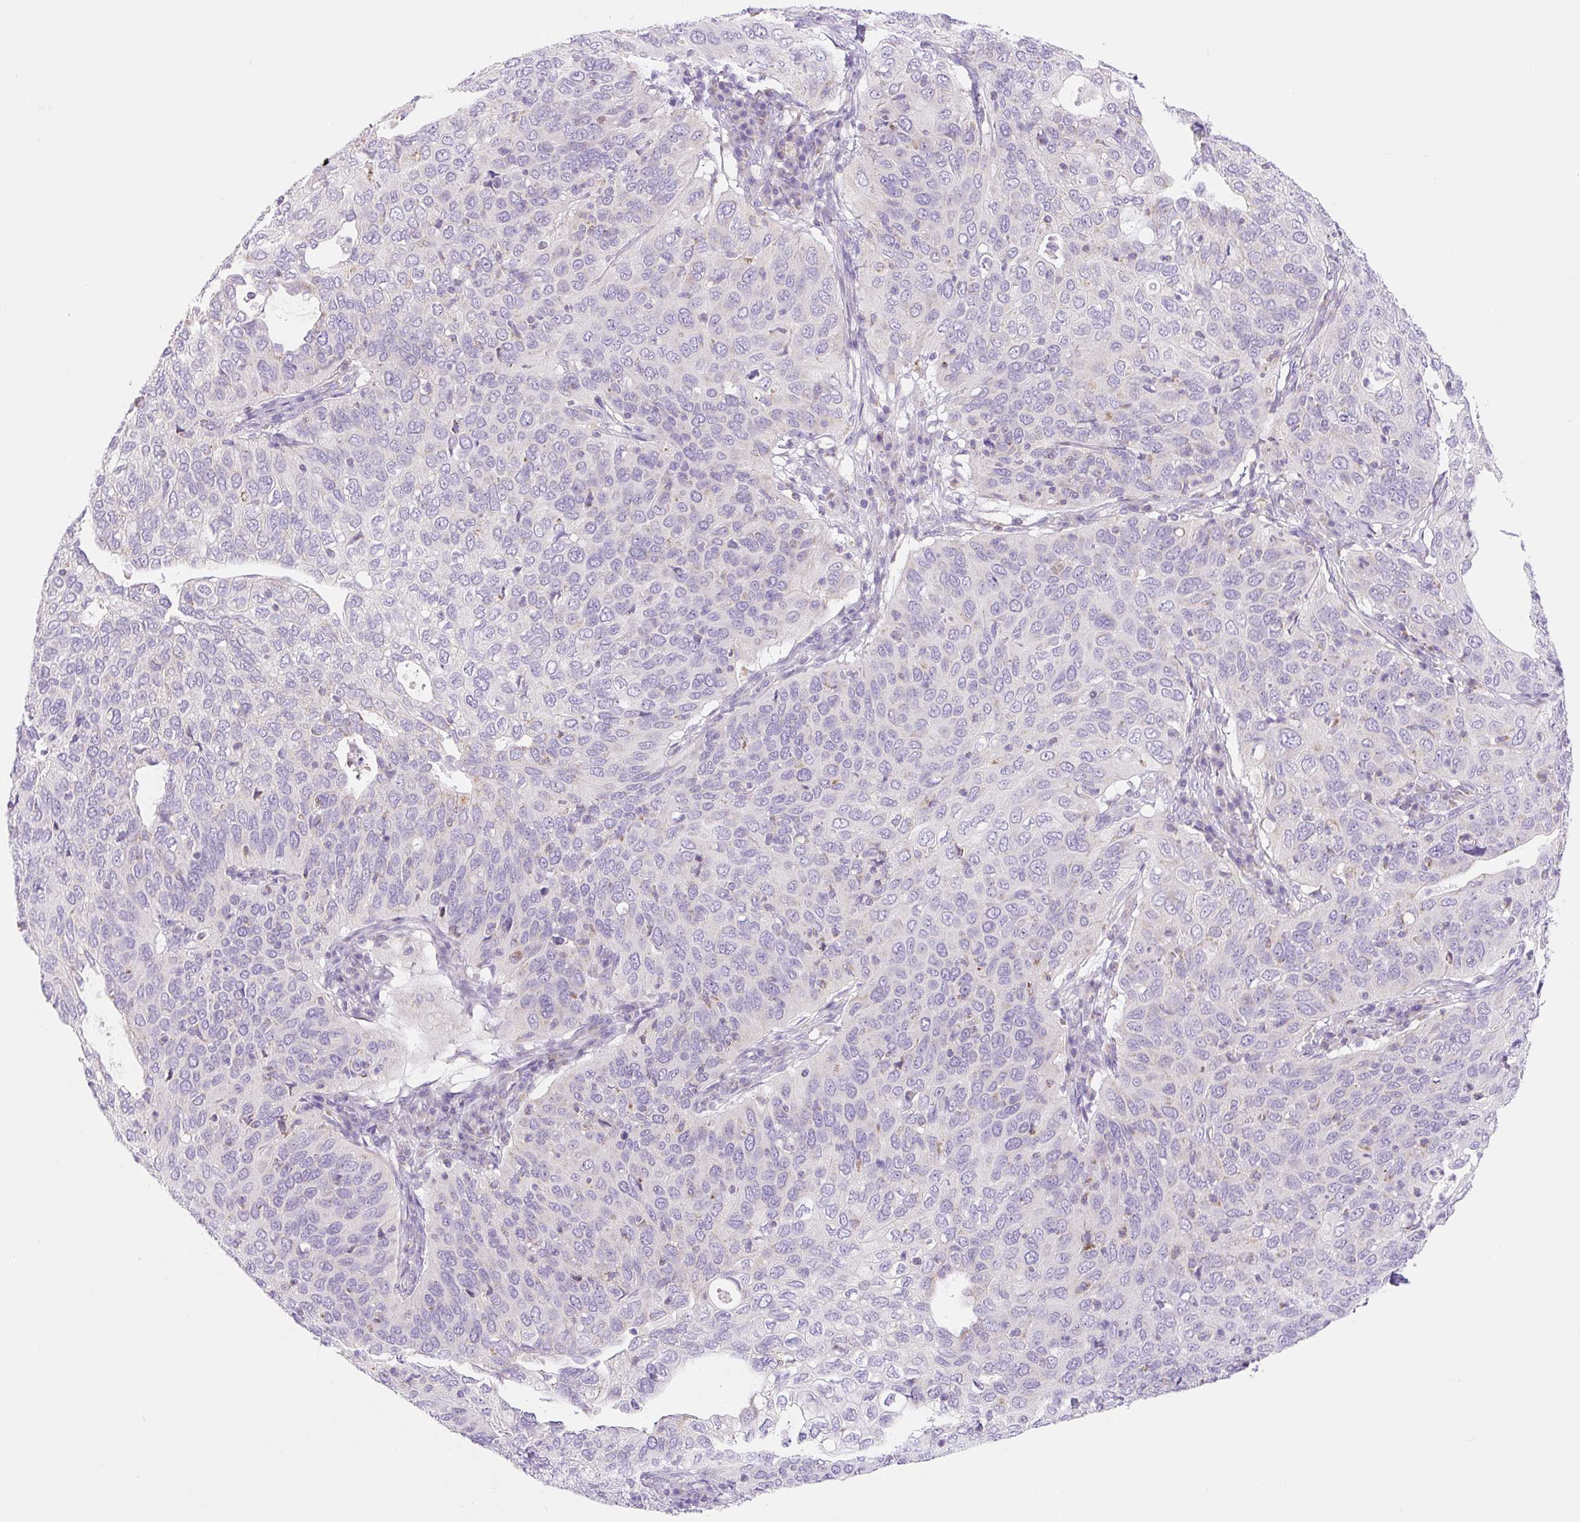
{"staining": {"intensity": "negative", "quantity": "none", "location": "none"}, "tissue": "cervical cancer", "cell_type": "Tumor cells", "image_type": "cancer", "snomed": [{"axis": "morphology", "description": "Squamous cell carcinoma, NOS"}, {"axis": "topography", "description": "Cervix"}], "caption": "Micrograph shows no significant protein staining in tumor cells of squamous cell carcinoma (cervical).", "gene": "FOCAD", "patient": {"sex": "female", "age": 36}}